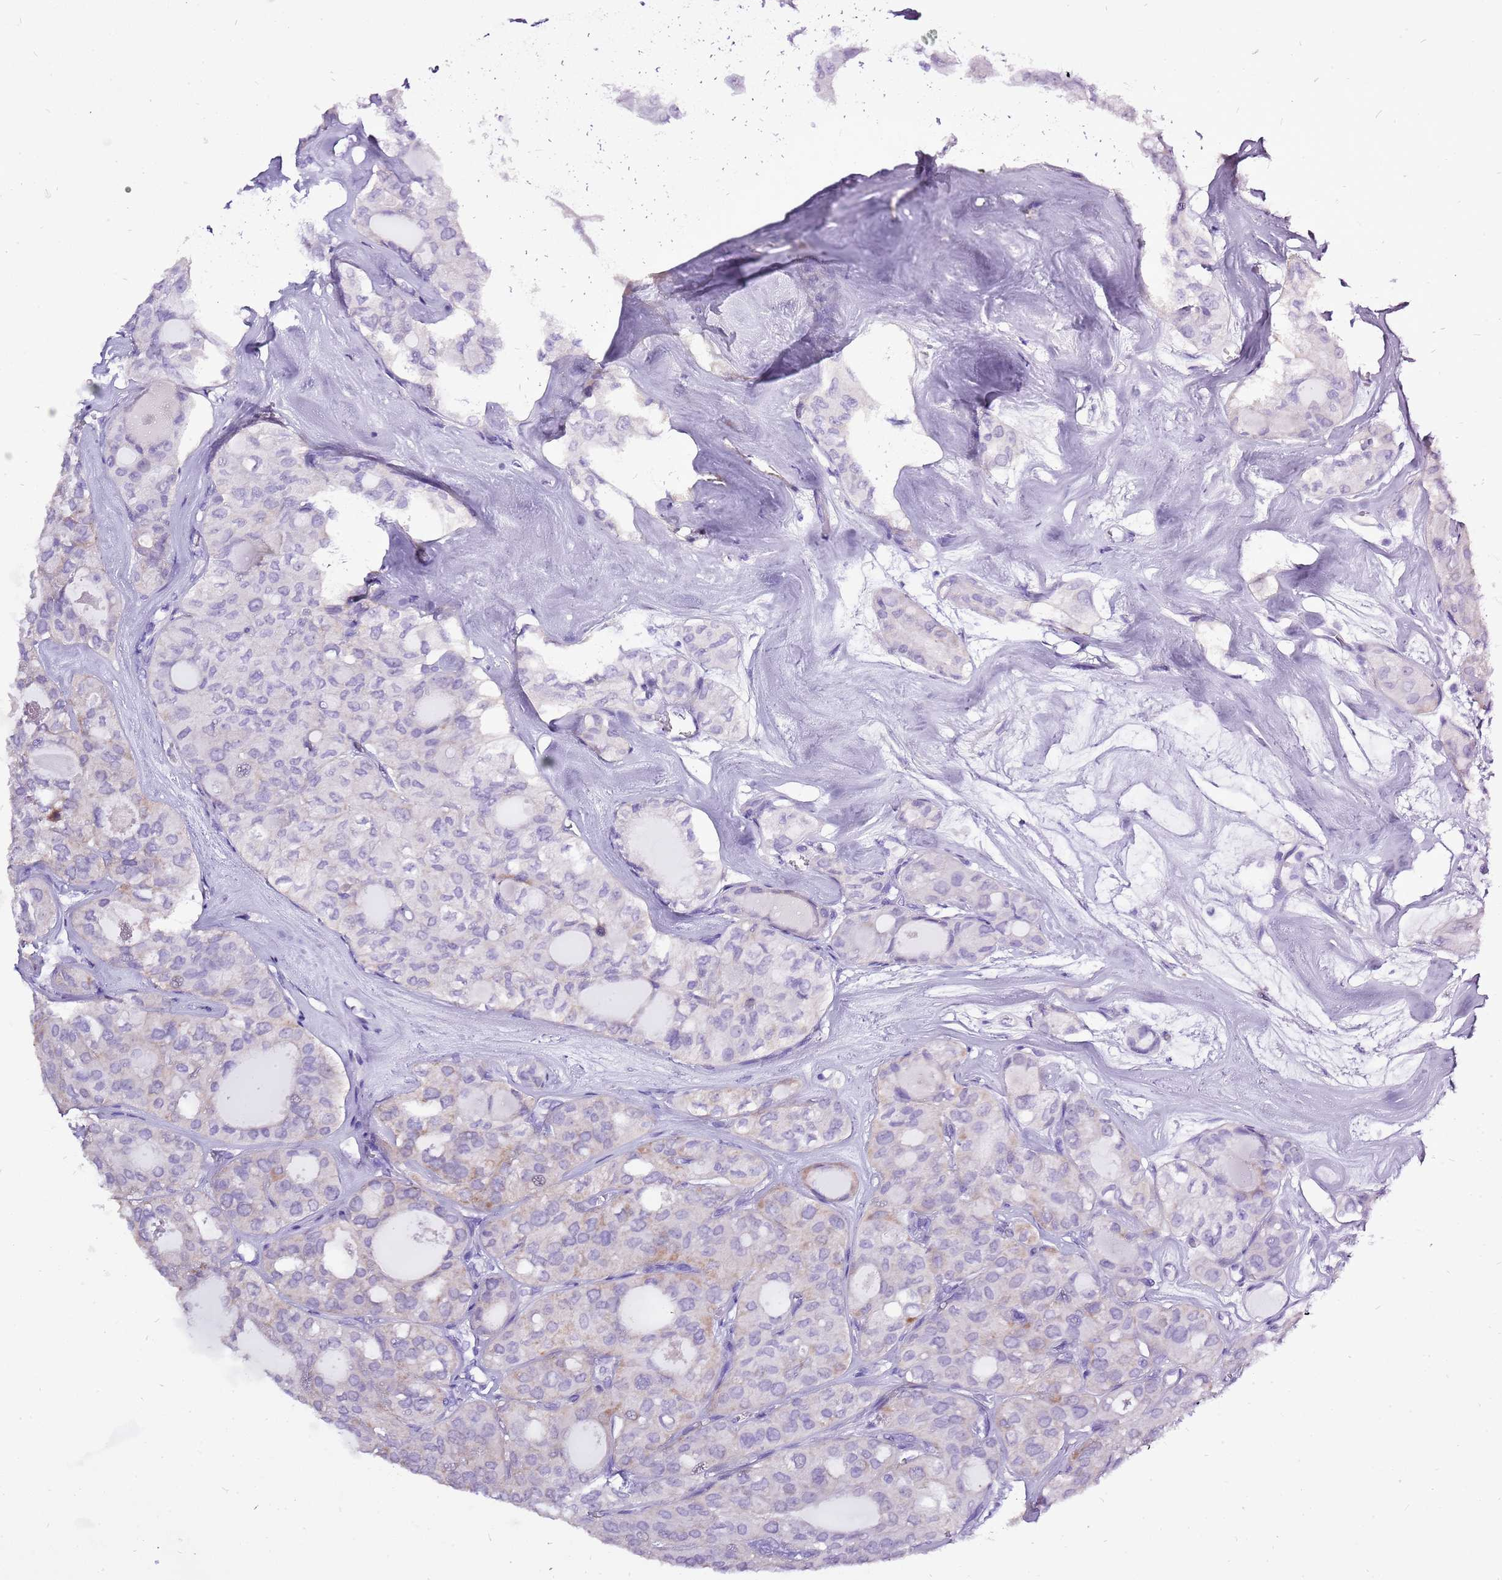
{"staining": {"intensity": "negative", "quantity": "none", "location": "none"}, "tissue": "thyroid cancer", "cell_type": "Tumor cells", "image_type": "cancer", "snomed": [{"axis": "morphology", "description": "Follicular adenoma carcinoma, NOS"}, {"axis": "topography", "description": "Thyroid gland"}], "caption": "The histopathology image reveals no significant staining in tumor cells of follicular adenoma carcinoma (thyroid).", "gene": "ACSS3", "patient": {"sex": "male", "age": 75}}